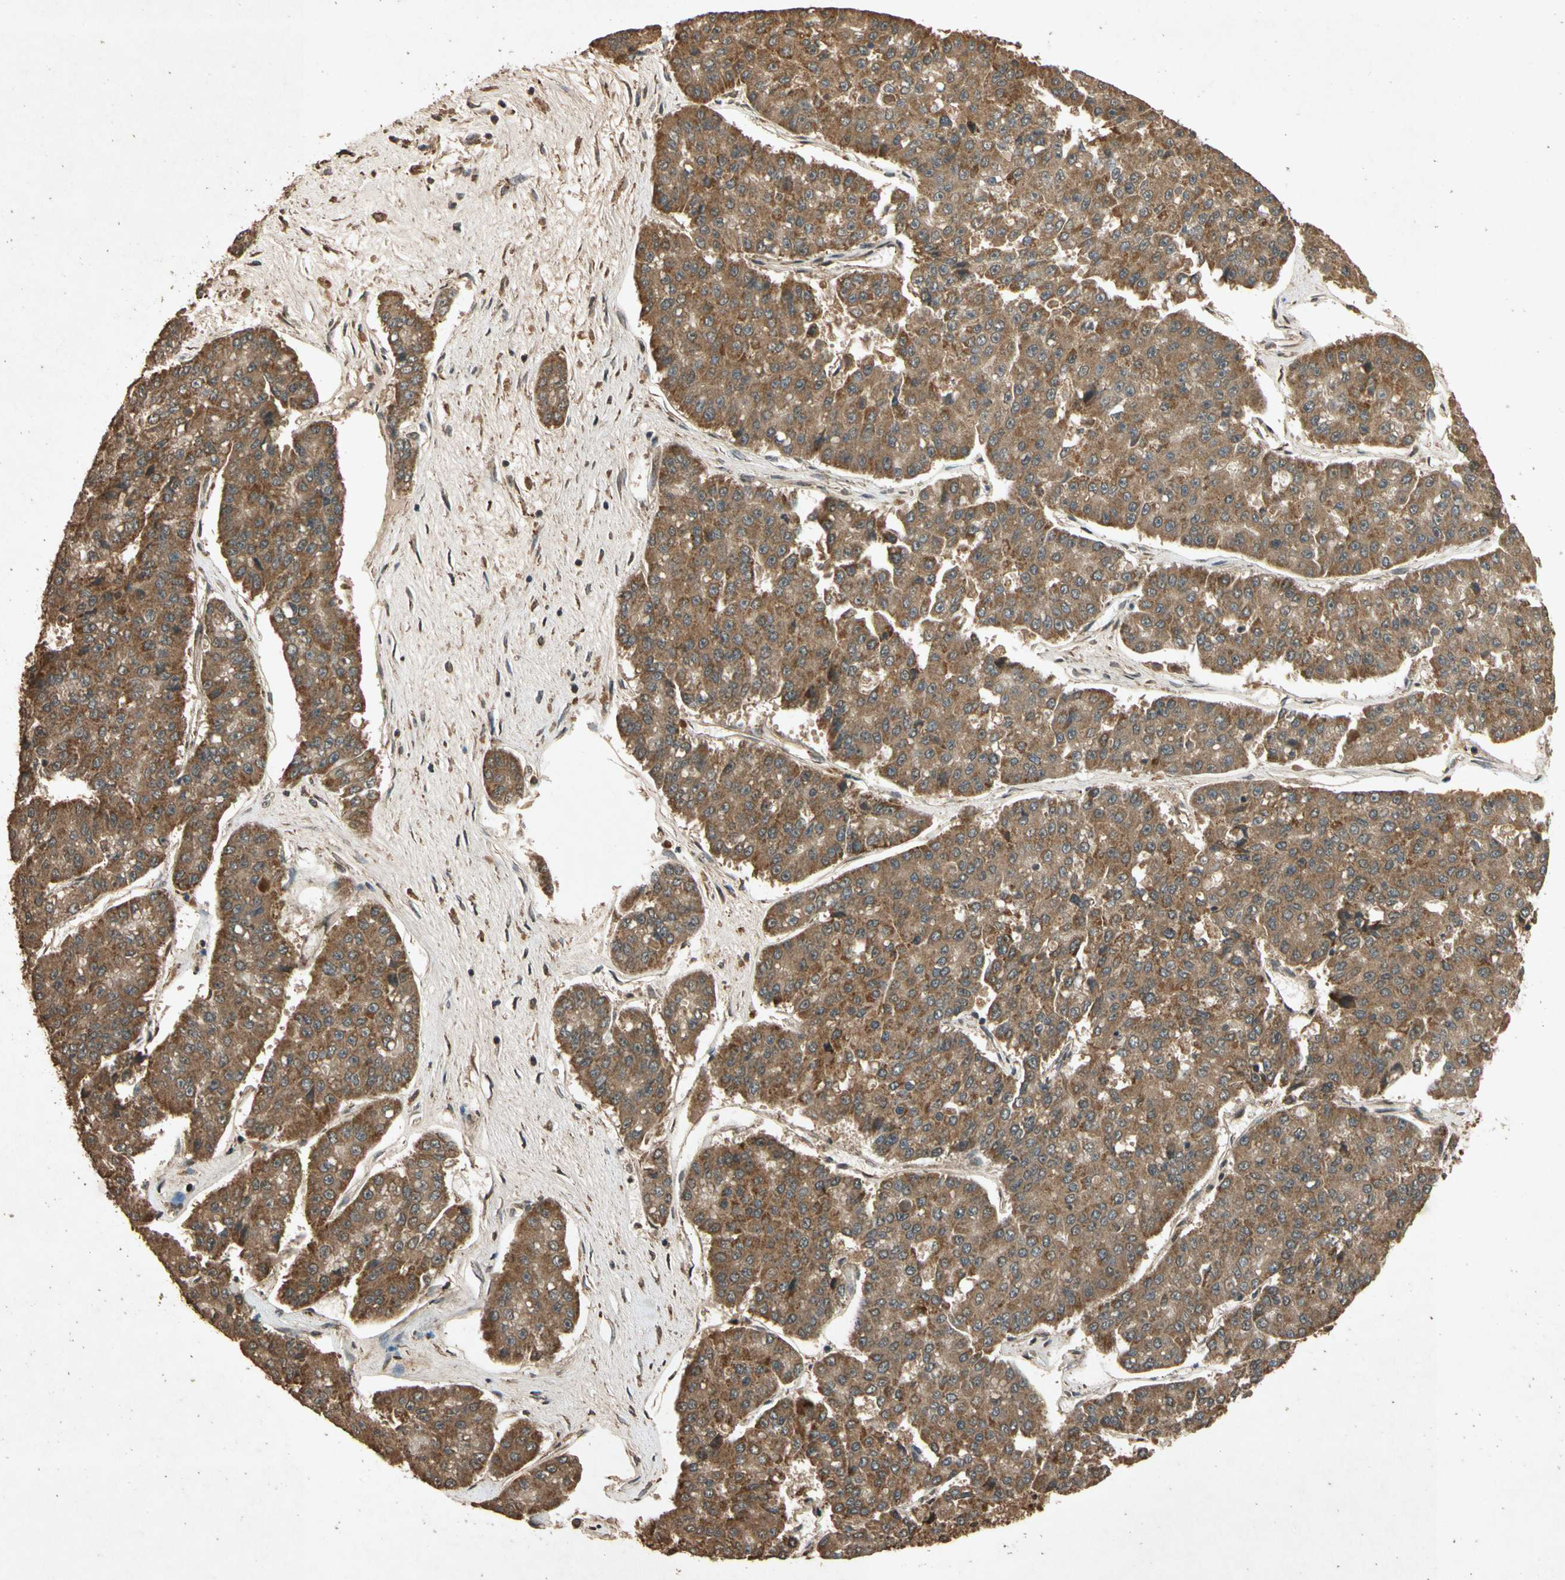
{"staining": {"intensity": "moderate", "quantity": ">75%", "location": "cytoplasmic/membranous"}, "tissue": "pancreatic cancer", "cell_type": "Tumor cells", "image_type": "cancer", "snomed": [{"axis": "morphology", "description": "Adenocarcinoma, NOS"}, {"axis": "topography", "description": "Pancreas"}], "caption": "Protein staining displays moderate cytoplasmic/membranous expression in approximately >75% of tumor cells in pancreatic adenocarcinoma.", "gene": "TXN2", "patient": {"sex": "male", "age": 50}}